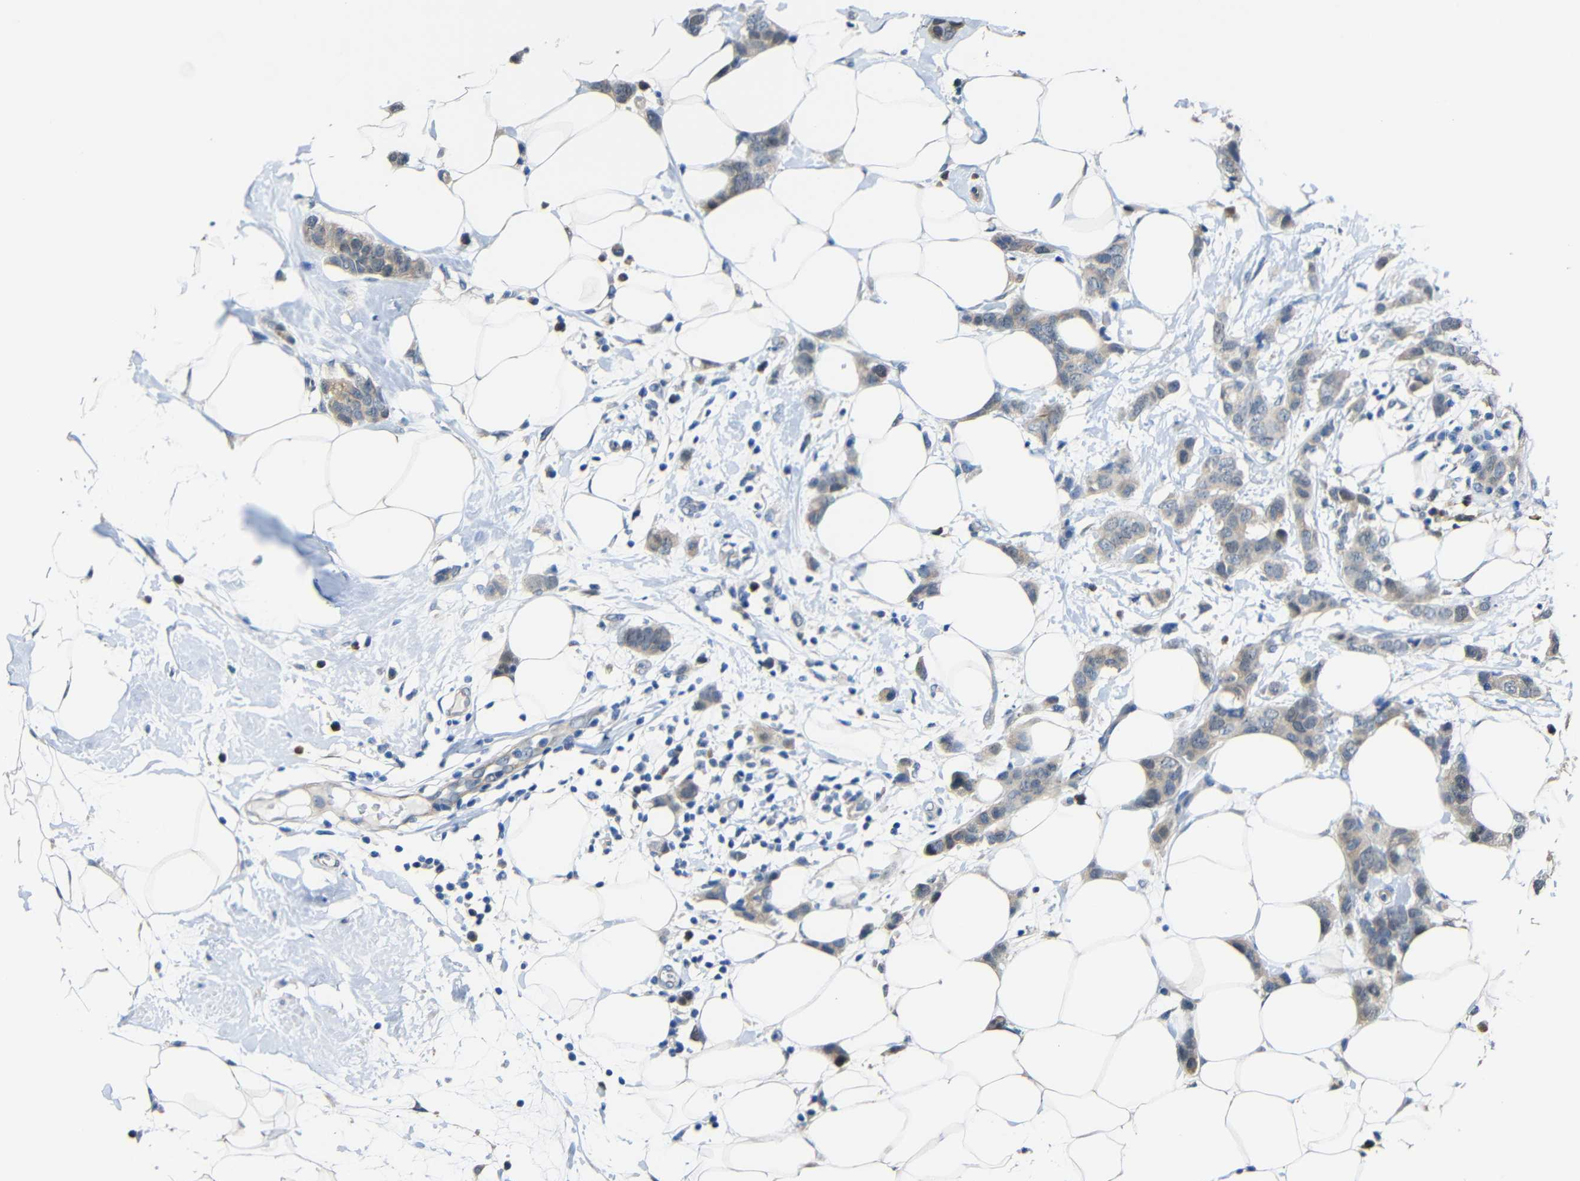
{"staining": {"intensity": "weak", "quantity": "<25%", "location": "cytoplasmic/membranous"}, "tissue": "breast cancer", "cell_type": "Tumor cells", "image_type": "cancer", "snomed": [{"axis": "morphology", "description": "Normal tissue, NOS"}, {"axis": "morphology", "description": "Duct carcinoma"}, {"axis": "topography", "description": "Breast"}], "caption": "IHC of human breast cancer (infiltrating ductal carcinoma) shows no staining in tumor cells. (DAB IHC visualized using brightfield microscopy, high magnification).", "gene": "STBD1", "patient": {"sex": "female", "age": 50}}